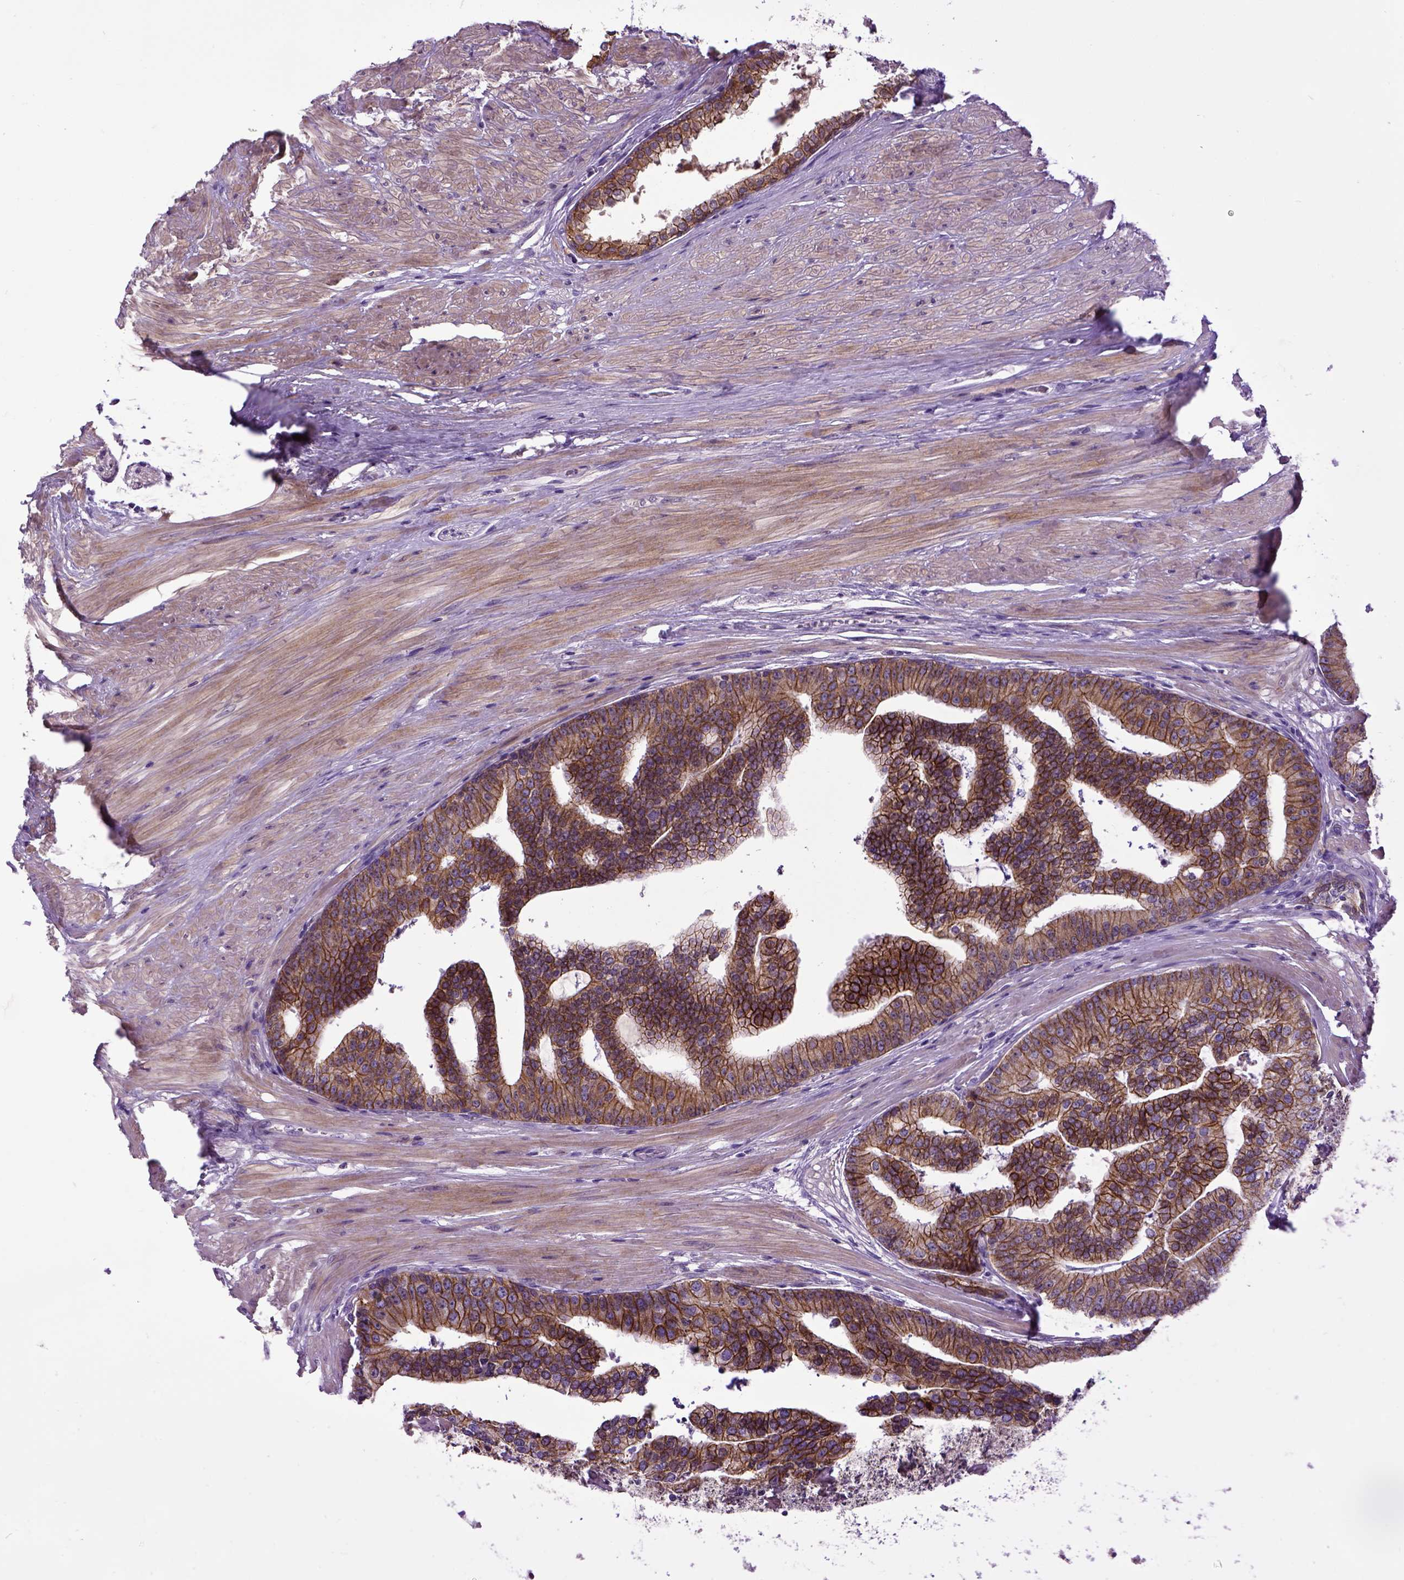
{"staining": {"intensity": "strong", "quantity": ">75%", "location": "cytoplasmic/membranous"}, "tissue": "prostate cancer", "cell_type": "Tumor cells", "image_type": "cancer", "snomed": [{"axis": "morphology", "description": "Adenocarcinoma, NOS"}, {"axis": "topography", "description": "Prostate and seminal vesicle, NOS"}, {"axis": "topography", "description": "Prostate"}], "caption": "Immunohistochemical staining of prostate adenocarcinoma reveals high levels of strong cytoplasmic/membranous protein staining in approximately >75% of tumor cells.", "gene": "CDH1", "patient": {"sex": "male", "age": 44}}